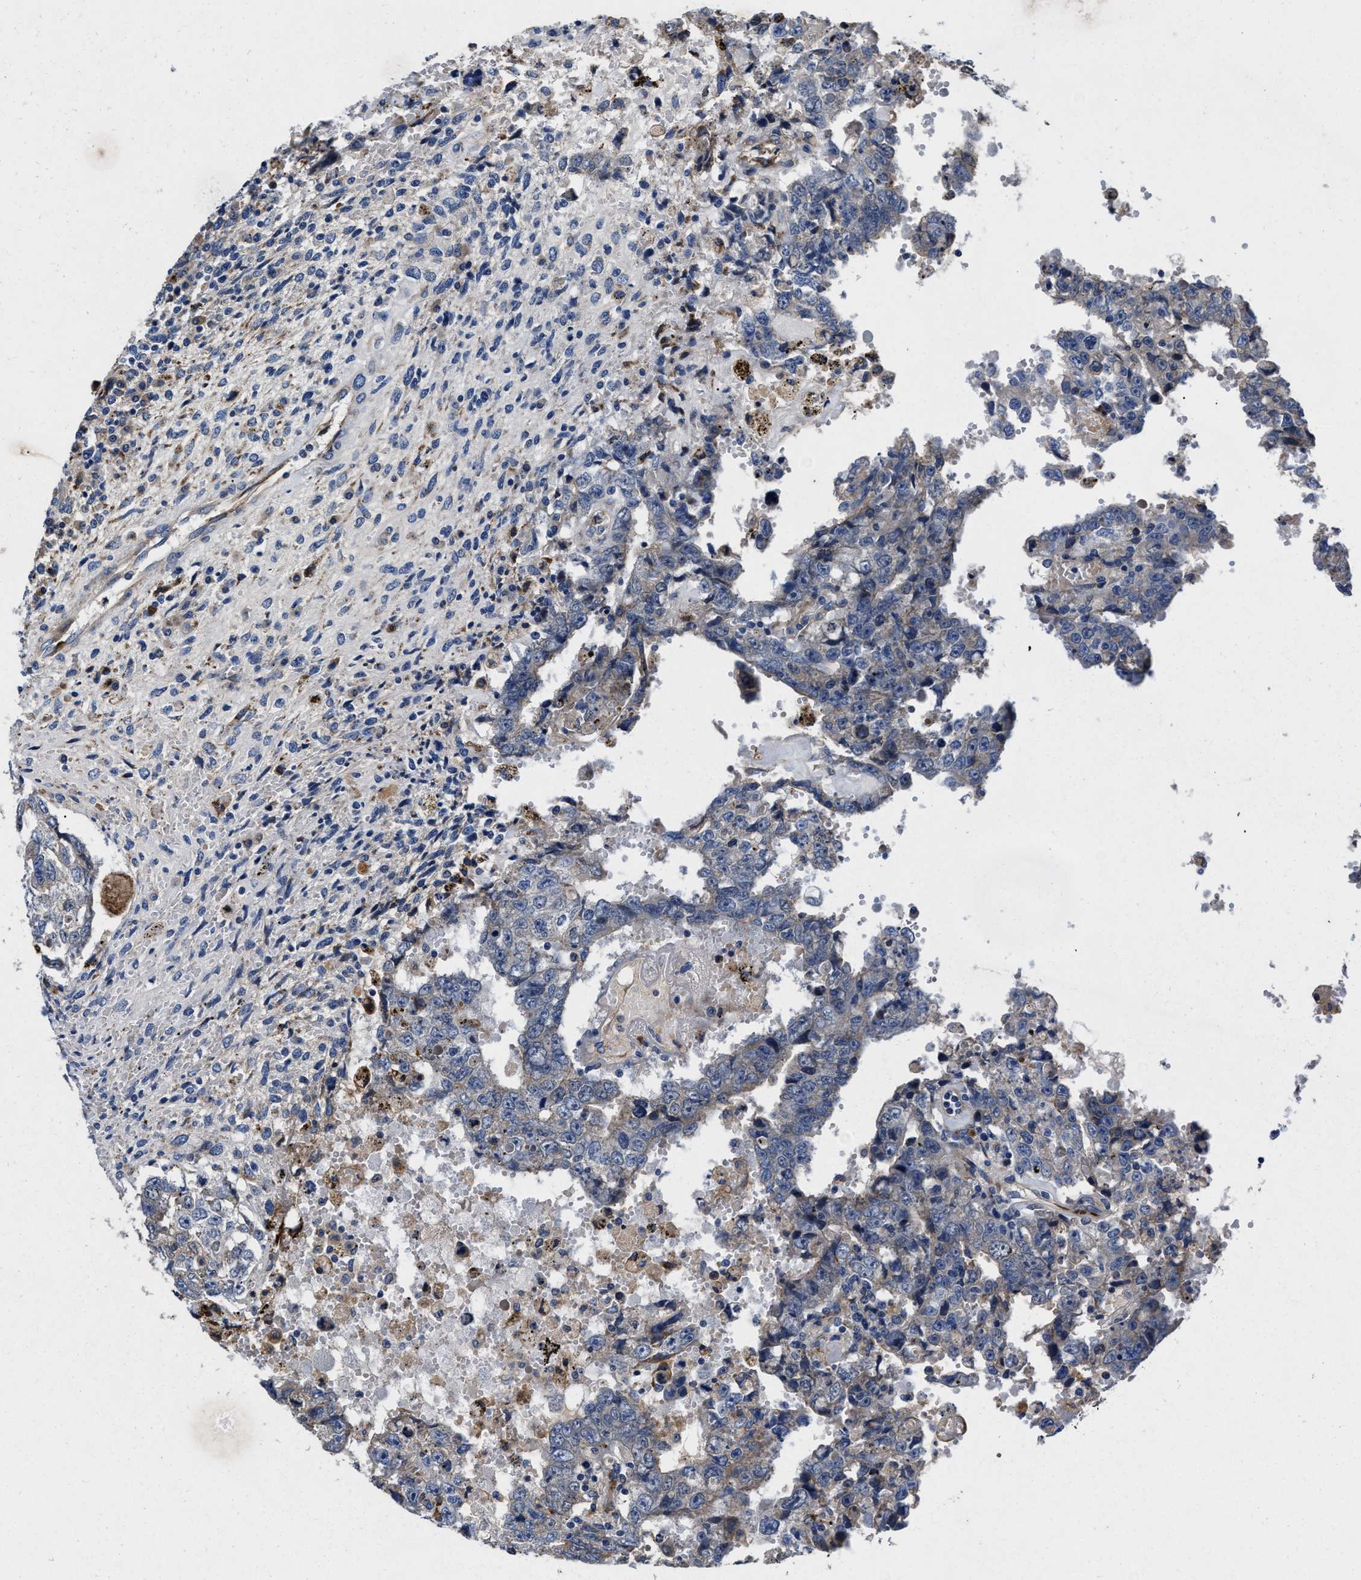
{"staining": {"intensity": "negative", "quantity": "none", "location": "none"}, "tissue": "testis cancer", "cell_type": "Tumor cells", "image_type": "cancer", "snomed": [{"axis": "morphology", "description": "Carcinoma, Embryonal, NOS"}, {"axis": "topography", "description": "Testis"}], "caption": "An IHC photomicrograph of embryonal carcinoma (testis) is shown. There is no staining in tumor cells of embryonal carcinoma (testis). Nuclei are stained in blue.", "gene": "SLC12A2", "patient": {"sex": "male", "age": 26}}